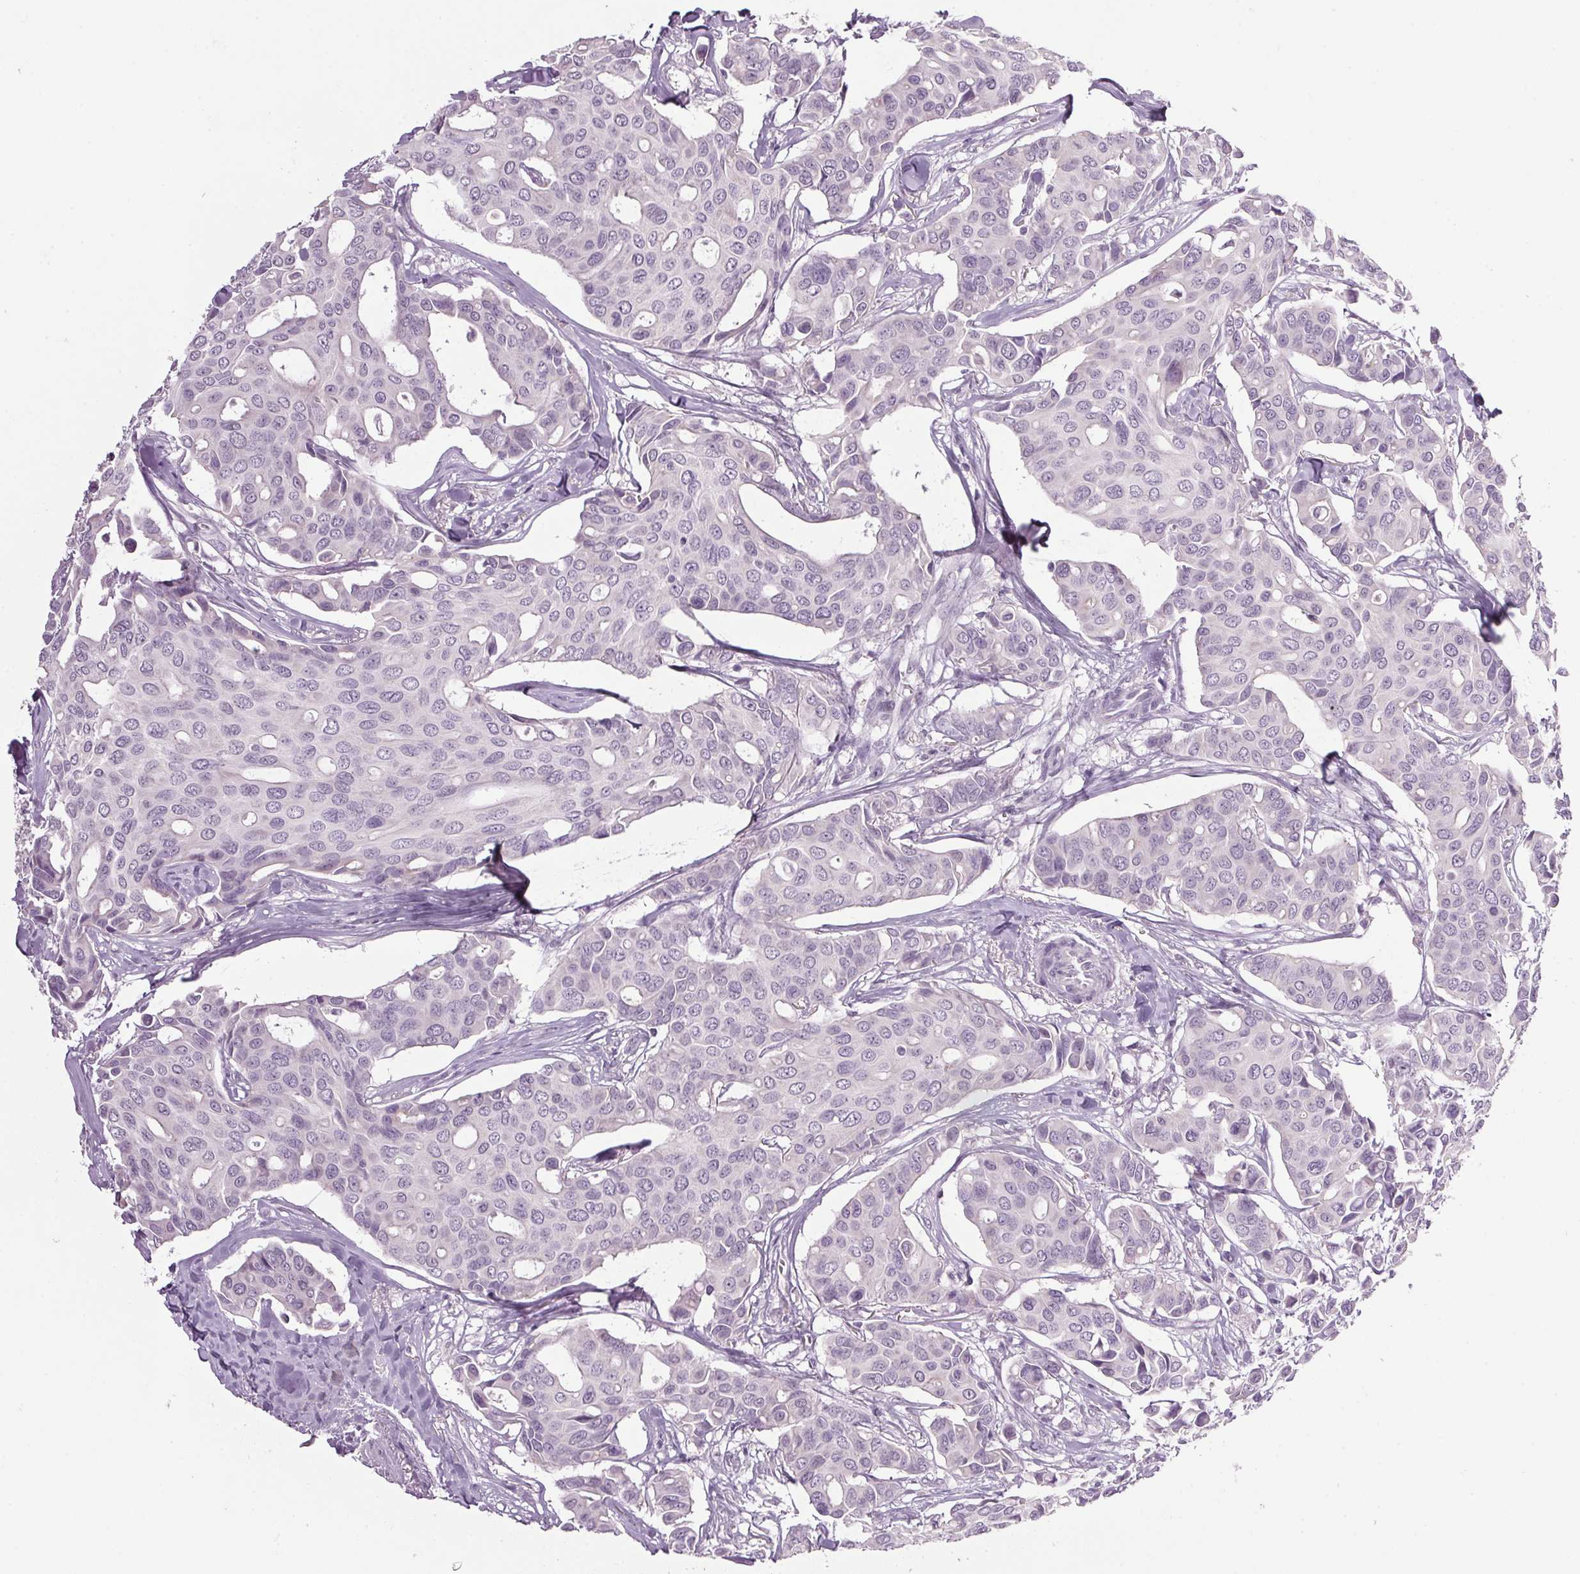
{"staining": {"intensity": "negative", "quantity": "none", "location": "none"}, "tissue": "breast cancer", "cell_type": "Tumor cells", "image_type": "cancer", "snomed": [{"axis": "morphology", "description": "Duct carcinoma"}, {"axis": "topography", "description": "Breast"}], "caption": "High magnification brightfield microscopy of breast cancer stained with DAB (3,3'-diaminobenzidine) (brown) and counterstained with hematoxylin (blue): tumor cells show no significant staining.", "gene": "PPP1R1A", "patient": {"sex": "female", "age": 54}}